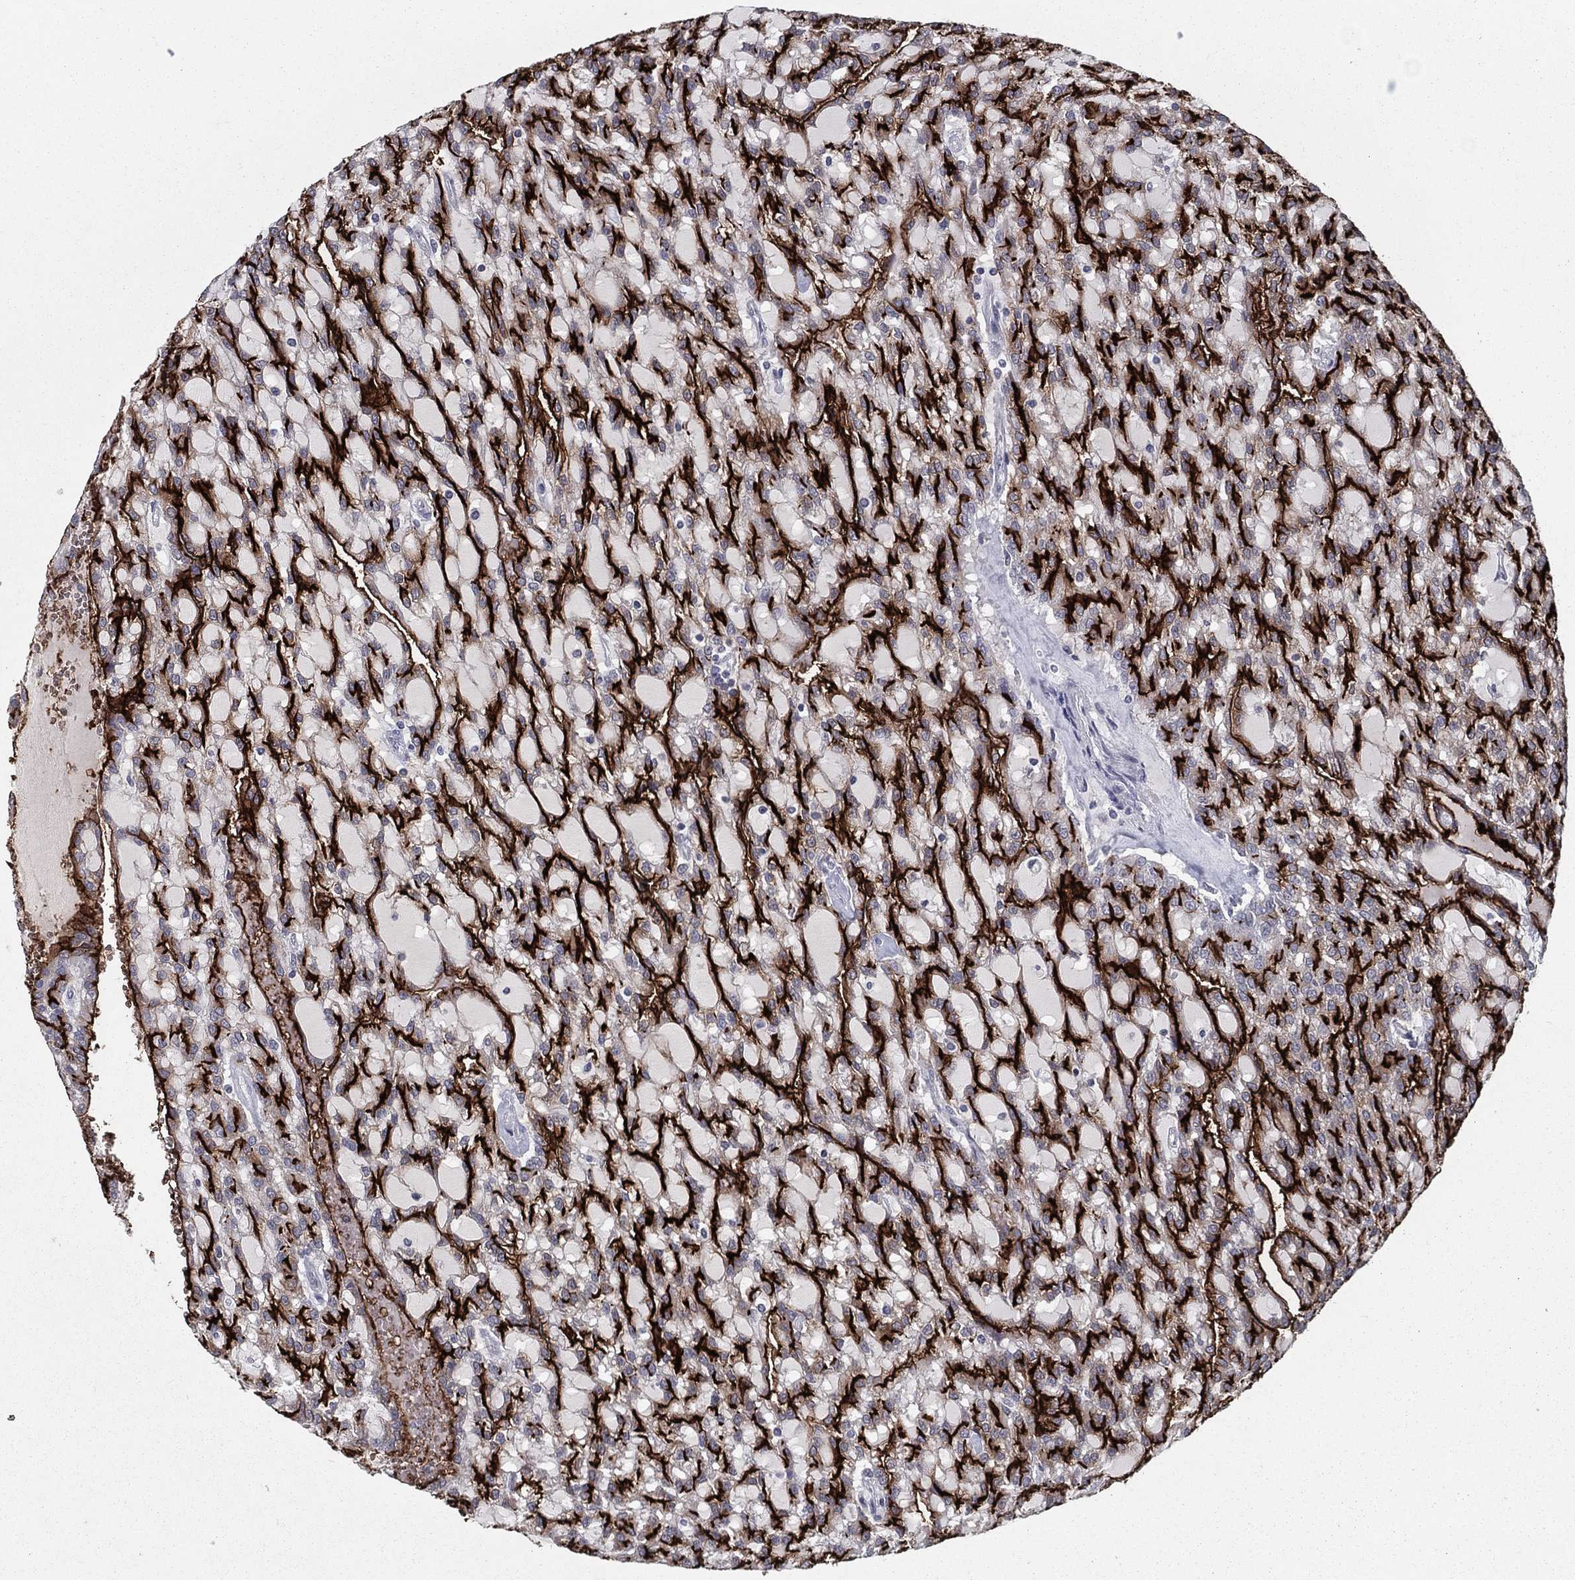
{"staining": {"intensity": "strong", "quantity": ">75%", "location": "cytoplasmic/membranous"}, "tissue": "renal cancer", "cell_type": "Tumor cells", "image_type": "cancer", "snomed": [{"axis": "morphology", "description": "Adenocarcinoma, NOS"}, {"axis": "topography", "description": "Kidney"}], "caption": "Brown immunohistochemical staining in renal adenocarcinoma shows strong cytoplasmic/membranous expression in about >75% of tumor cells.", "gene": "ACE2", "patient": {"sex": "male", "age": 63}}